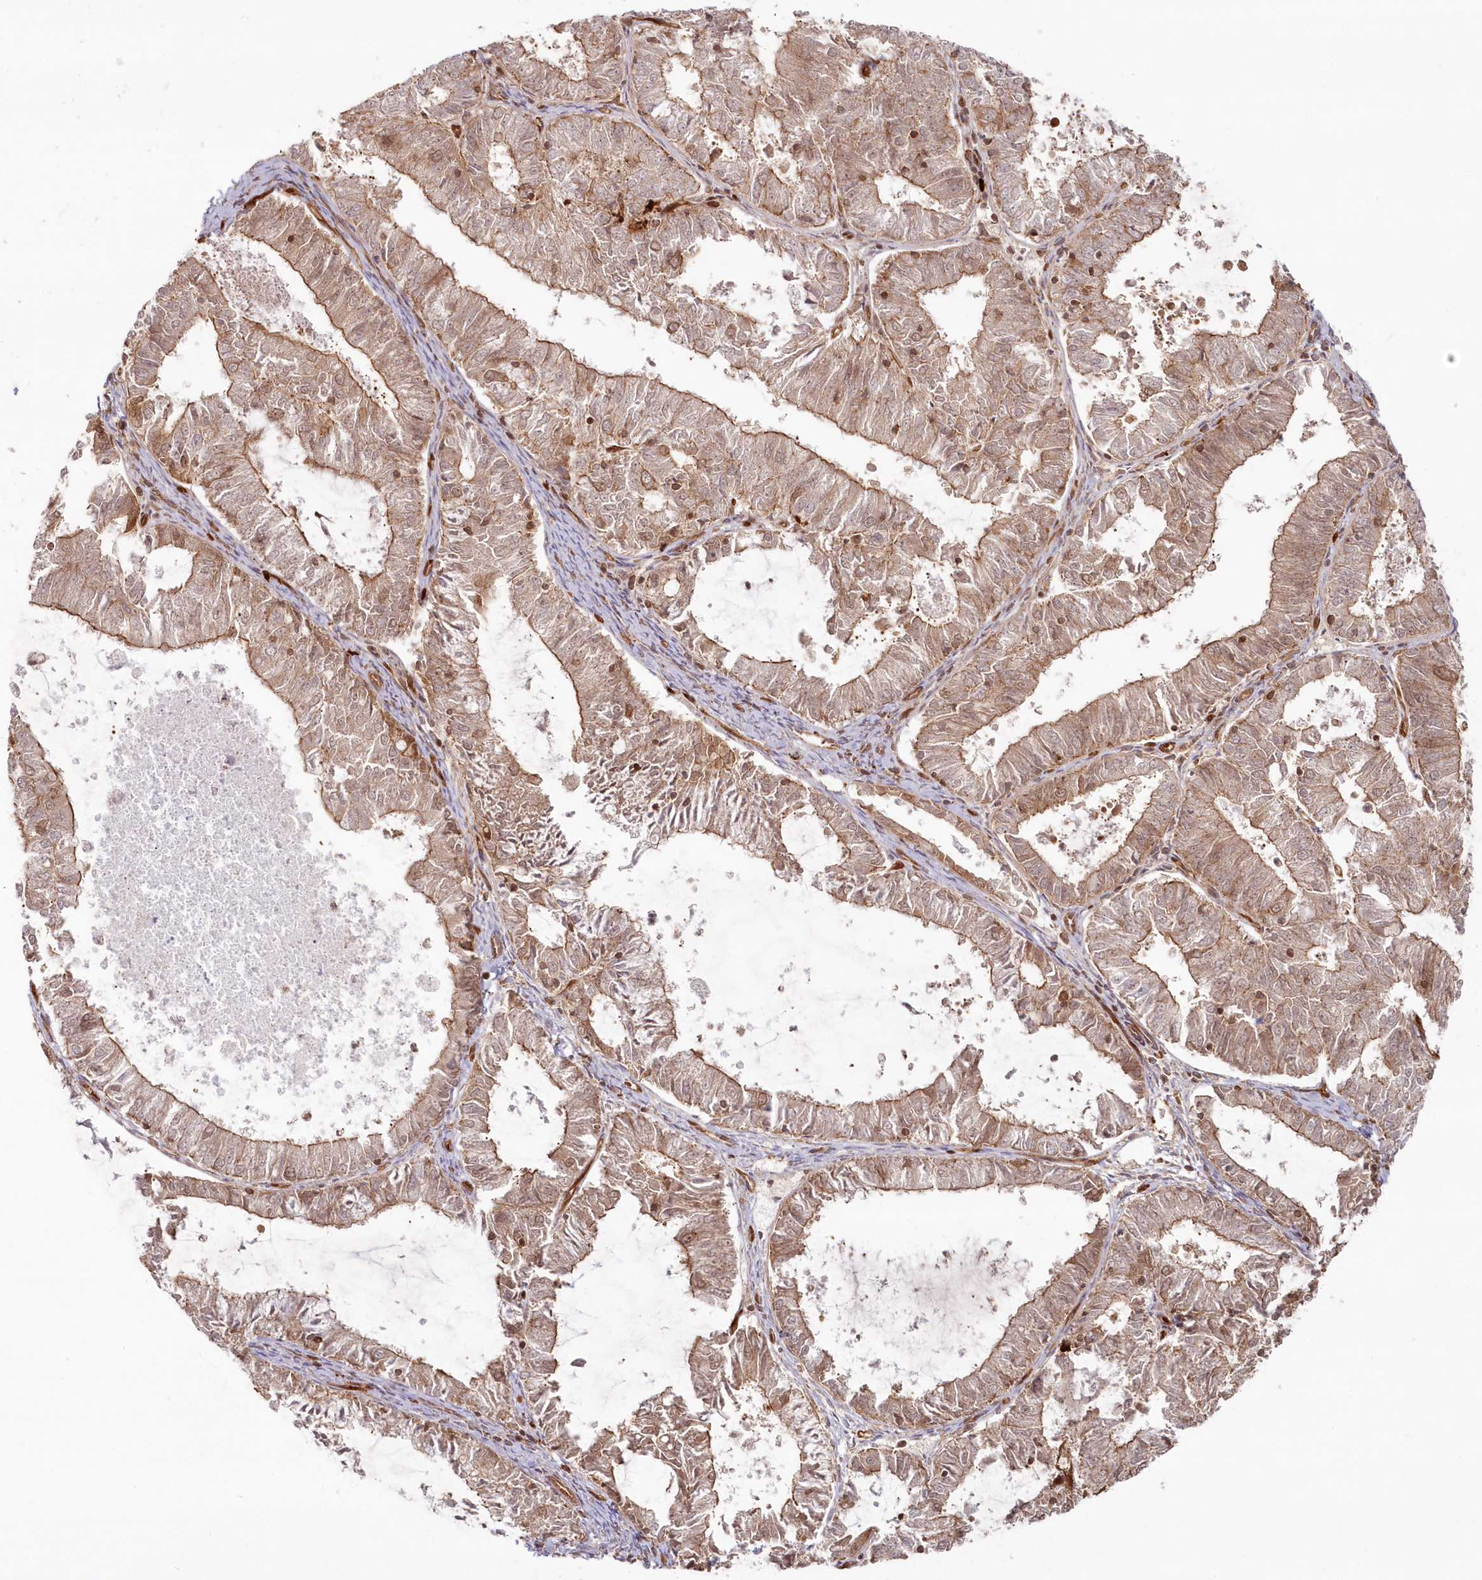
{"staining": {"intensity": "moderate", "quantity": ">75%", "location": "cytoplasmic/membranous"}, "tissue": "endometrial cancer", "cell_type": "Tumor cells", "image_type": "cancer", "snomed": [{"axis": "morphology", "description": "Adenocarcinoma, NOS"}, {"axis": "topography", "description": "Endometrium"}], "caption": "Moderate cytoplasmic/membranous positivity is seen in about >75% of tumor cells in endometrial adenocarcinoma. The protein of interest is shown in brown color, while the nuclei are stained blue.", "gene": "RGCC", "patient": {"sex": "female", "age": 57}}